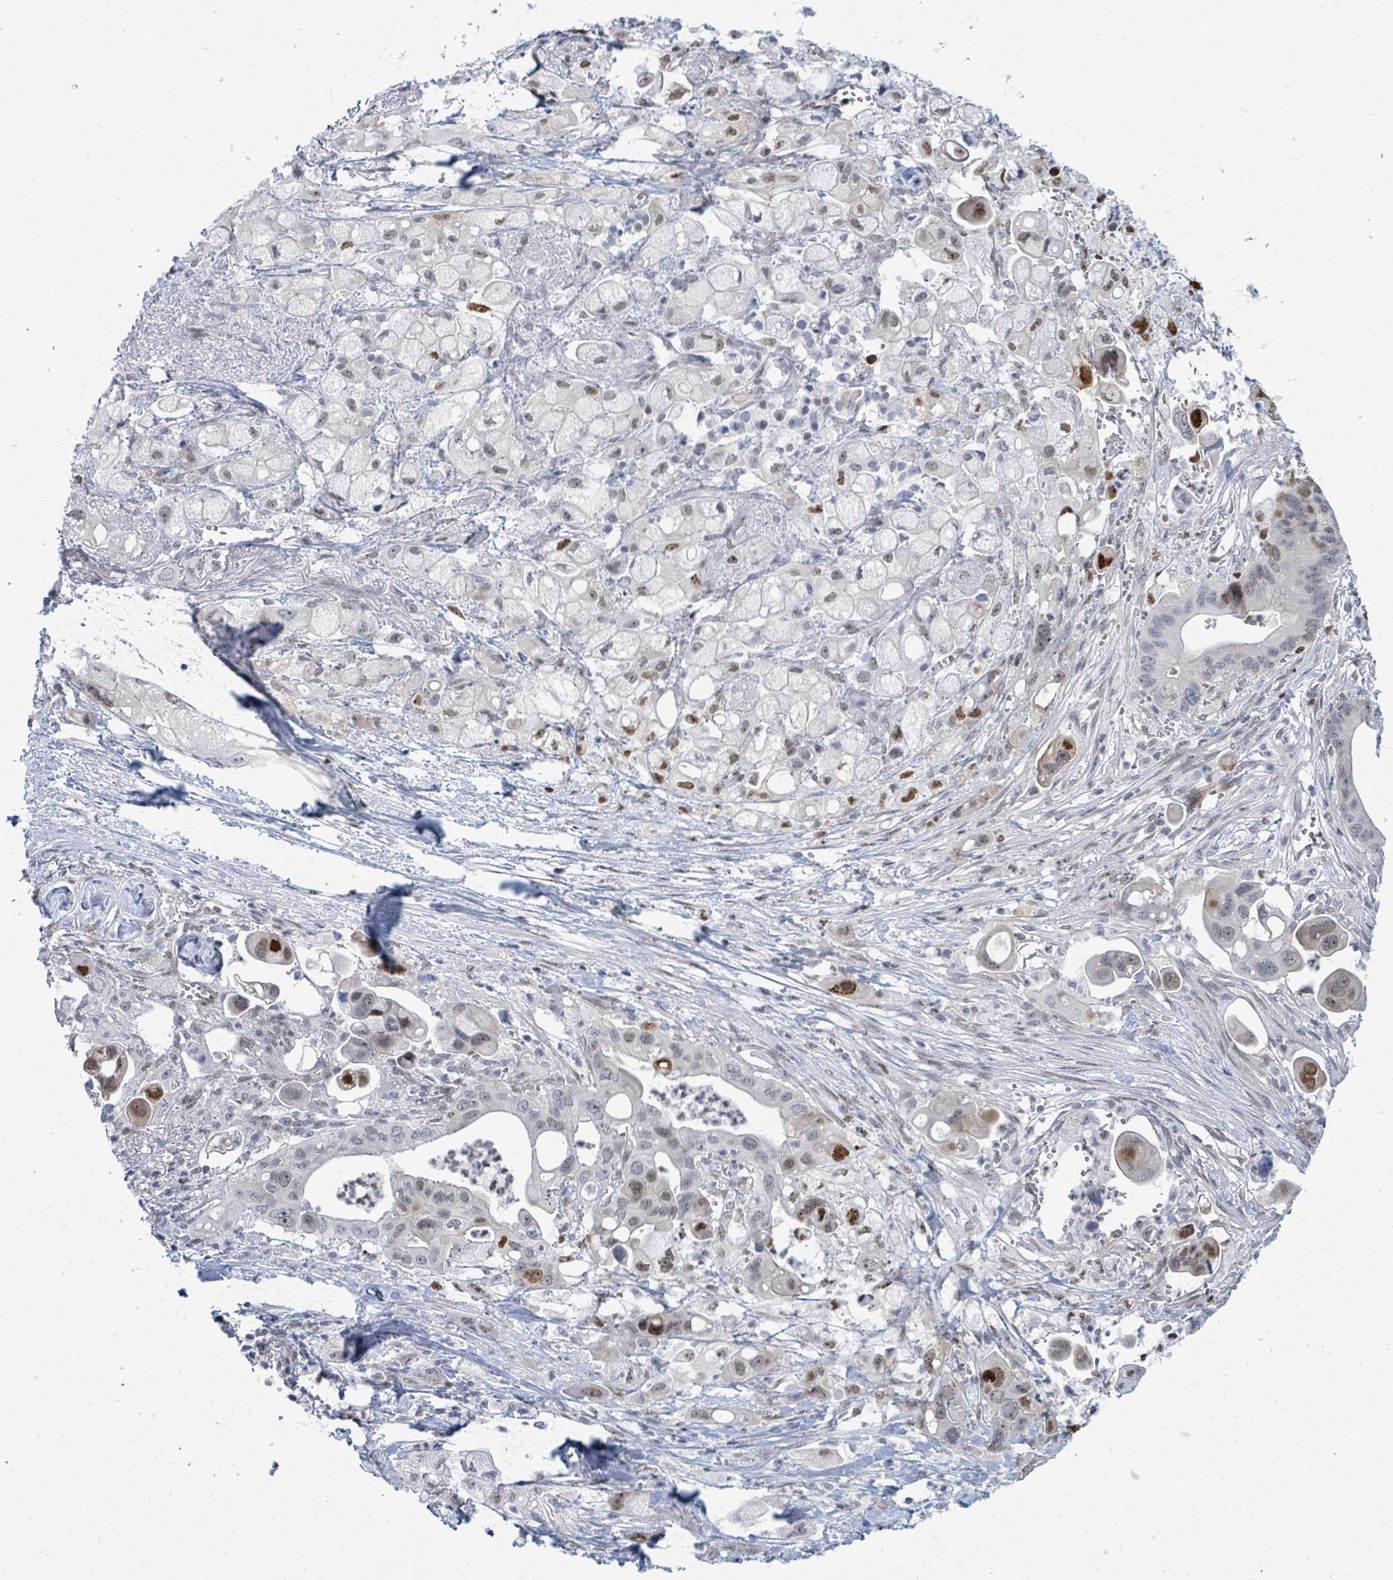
{"staining": {"intensity": "moderate", "quantity": "<25%", "location": "nuclear"}, "tissue": "pancreatic cancer", "cell_type": "Tumor cells", "image_type": "cancer", "snomed": [{"axis": "morphology", "description": "Adenocarcinoma, NOS"}, {"axis": "topography", "description": "Pancreas"}], "caption": "Tumor cells exhibit low levels of moderate nuclear staining in about <25% of cells in pancreatic cancer (adenocarcinoma). The protein of interest is shown in brown color, while the nuclei are stained blue.", "gene": "SUMO4", "patient": {"sex": "male", "age": 68}}